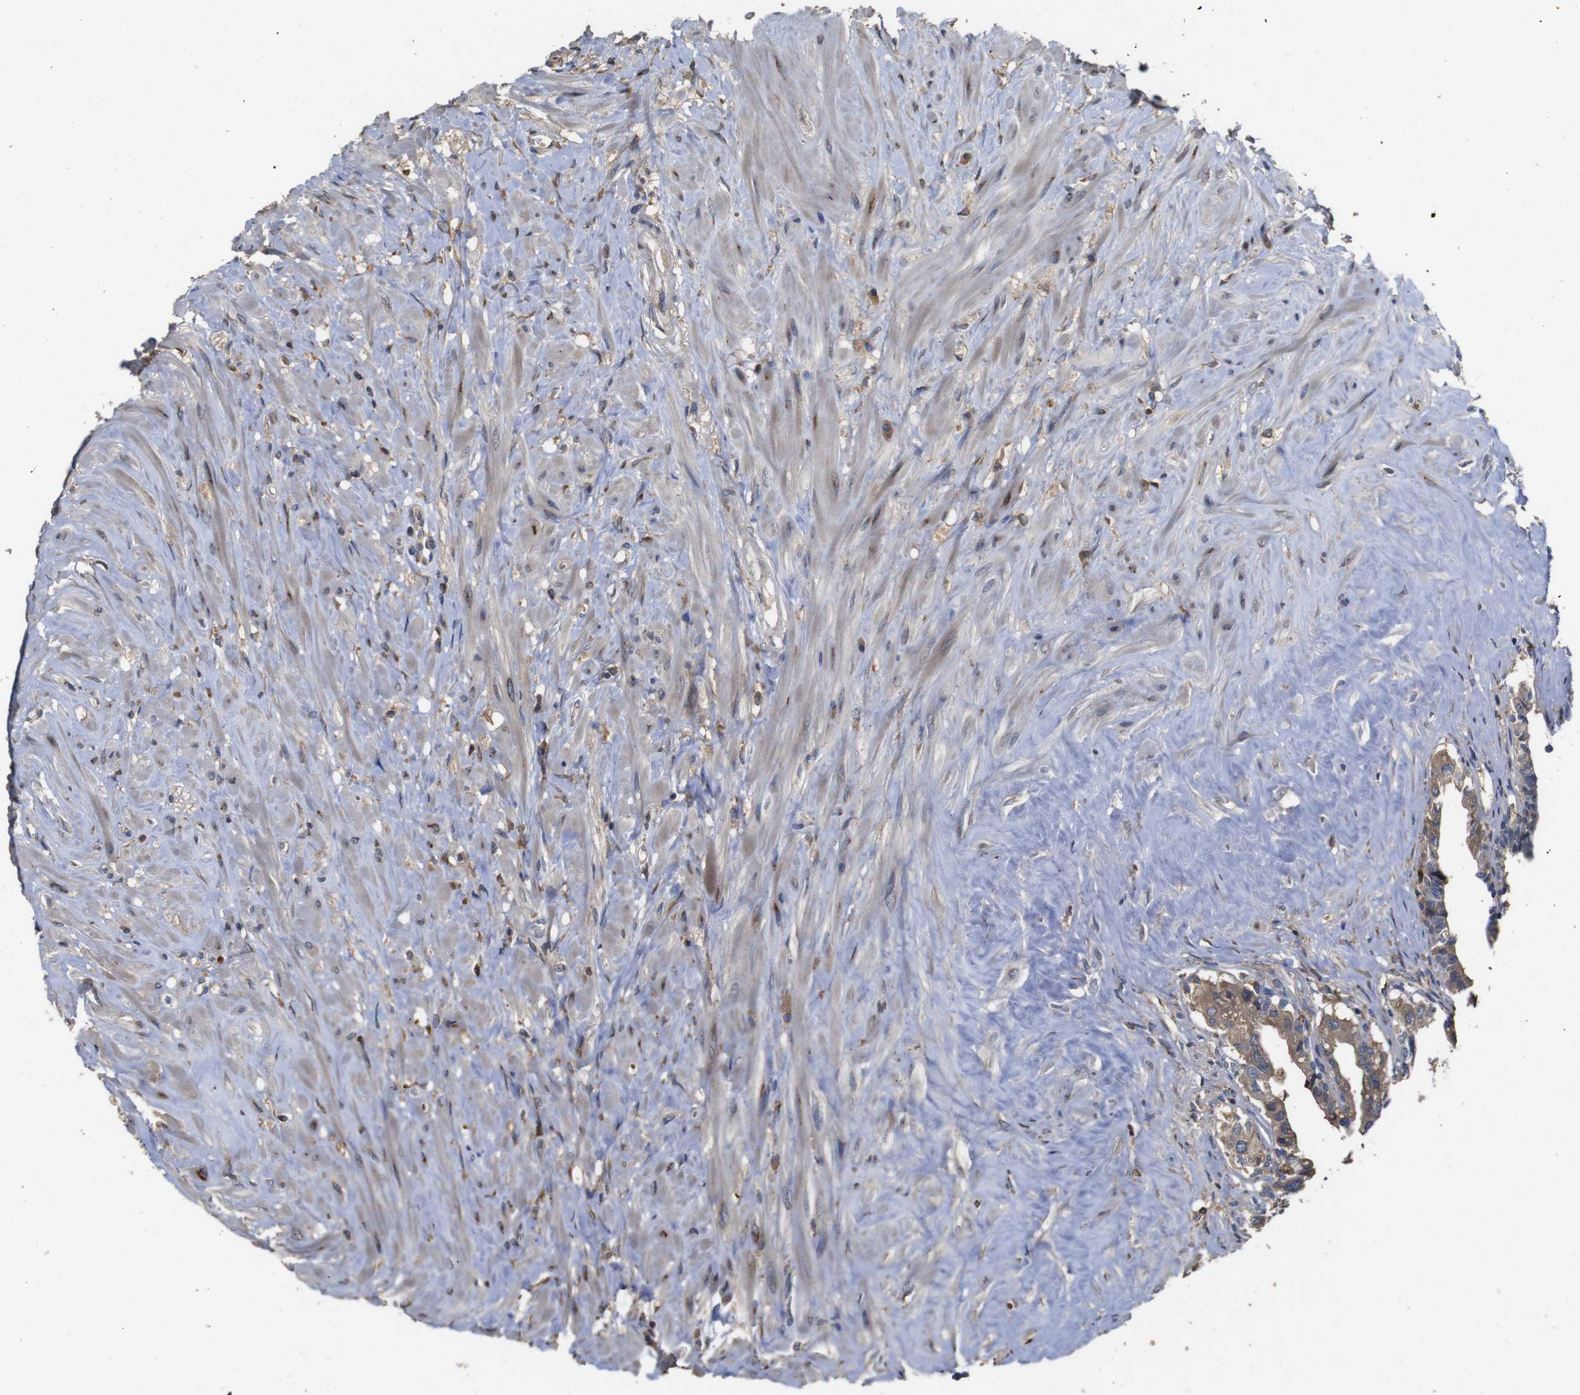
{"staining": {"intensity": "weak", "quantity": ">75%", "location": "cytoplasmic/membranous"}, "tissue": "seminal vesicle", "cell_type": "Glandular cells", "image_type": "normal", "snomed": [{"axis": "morphology", "description": "Normal tissue, NOS"}, {"axis": "topography", "description": "Seminal veicle"}], "caption": "The histopathology image reveals a brown stain indicating the presence of a protein in the cytoplasmic/membranous of glandular cells in seminal vesicle. Immunohistochemistry stains the protein in brown and the nuclei are stained blue.", "gene": "ARHGAP24", "patient": {"sex": "male", "age": 63}}